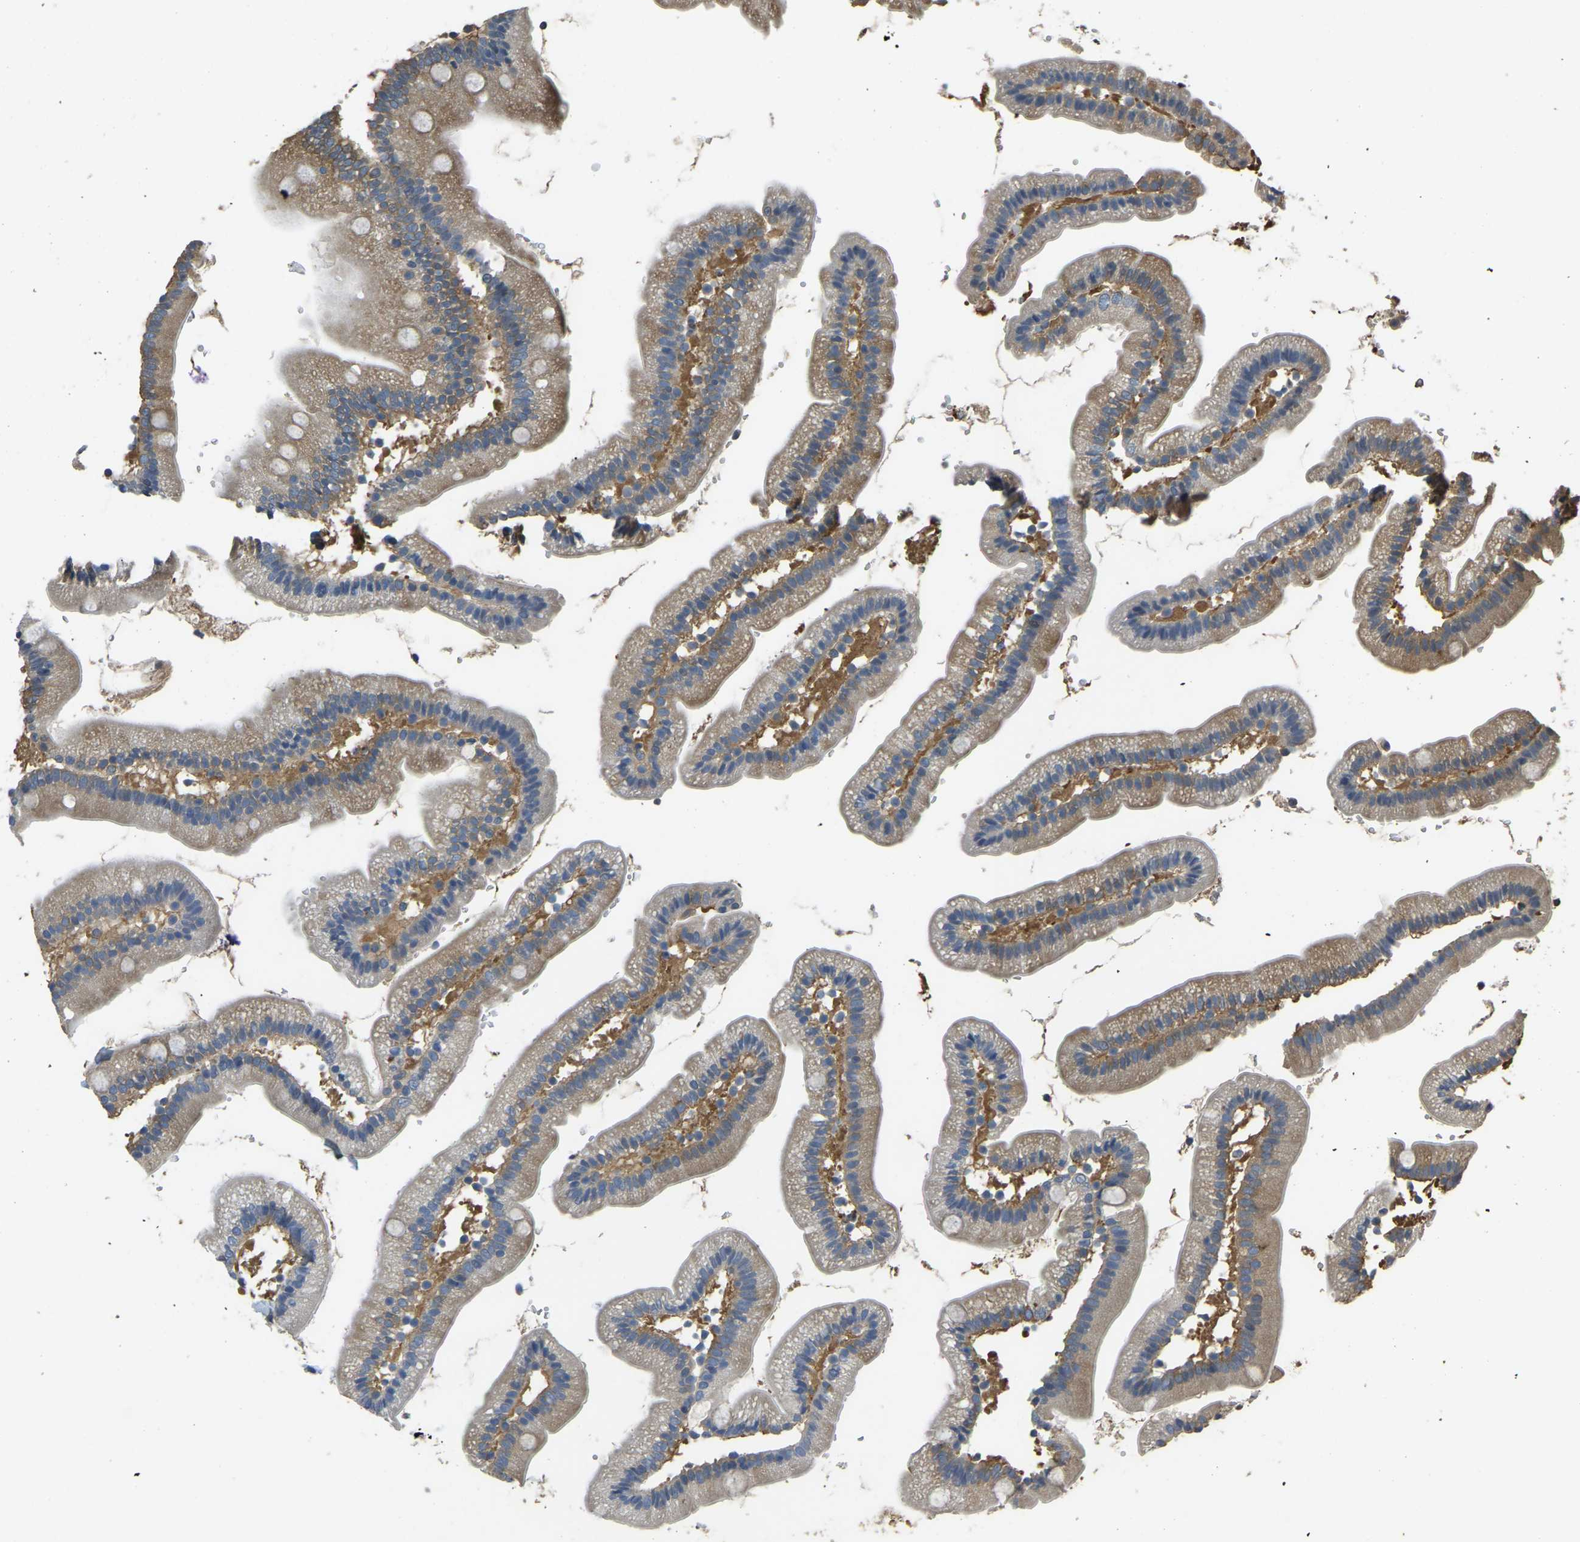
{"staining": {"intensity": "moderate", "quantity": ">75%", "location": "cytoplasmic/membranous"}, "tissue": "duodenum", "cell_type": "Glandular cells", "image_type": "normal", "snomed": [{"axis": "morphology", "description": "Normal tissue, NOS"}, {"axis": "topography", "description": "Duodenum"}], "caption": "Normal duodenum displays moderate cytoplasmic/membranous positivity in about >75% of glandular cells, visualized by immunohistochemistry.", "gene": "AIMP1", "patient": {"sex": "male", "age": 66}}